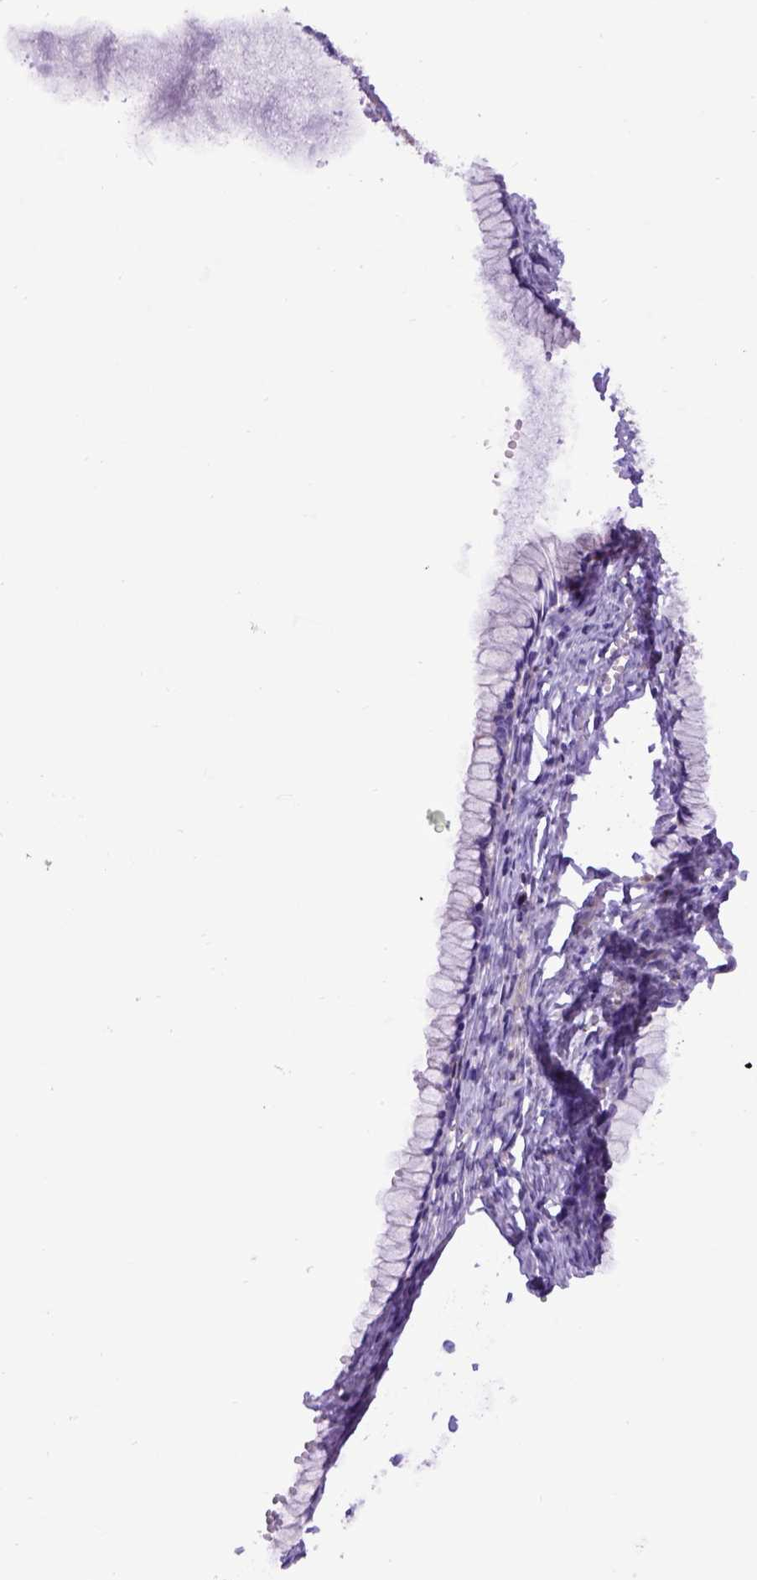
{"staining": {"intensity": "negative", "quantity": "none", "location": "none"}, "tissue": "ovarian cancer", "cell_type": "Tumor cells", "image_type": "cancer", "snomed": [{"axis": "morphology", "description": "Cystadenocarcinoma, mucinous, NOS"}, {"axis": "topography", "description": "Ovary"}], "caption": "Immunohistochemistry (IHC) photomicrograph of neoplastic tissue: human ovarian mucinous cystadenocarcinoma stained with DAB (3,3'-diaminobenzidine) exhibits no significant protein positivity in tumor cells.", "gene": "ASAH2", "patient": {"sex": "female", "age": 41}}